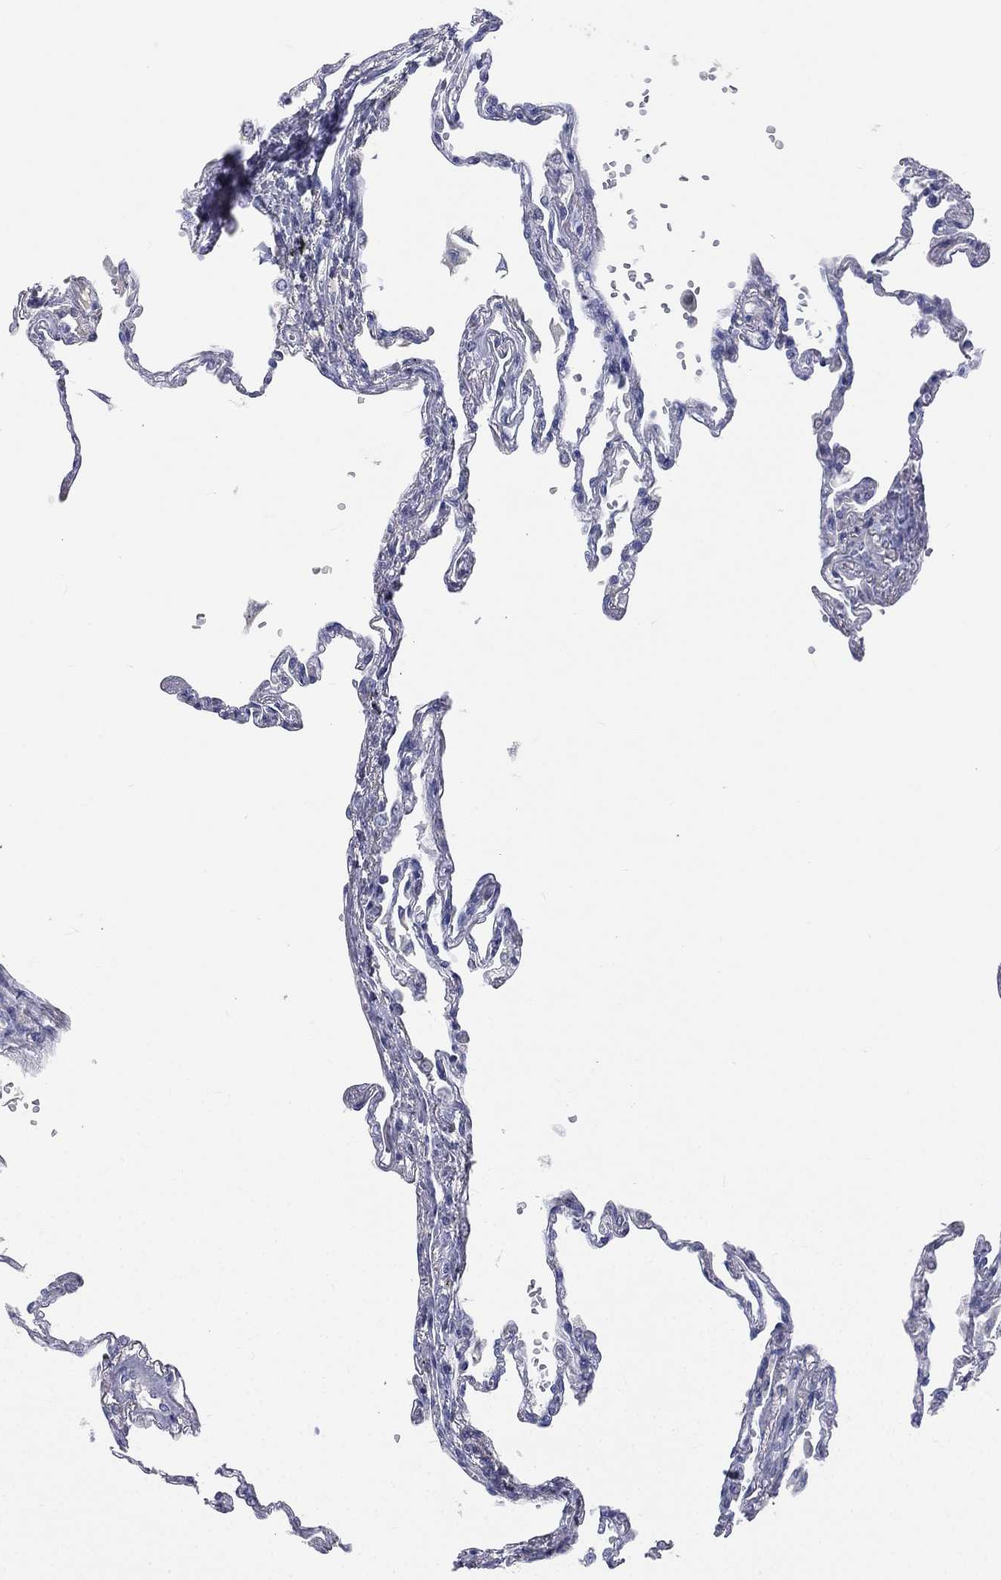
{"staining": {"intensity": "negative", "quantity": "none", "location": "none"}, "tissue": "lung", "cell_type": "Alveolar cells", "image_type": "normal", "snomed": [{"axis": "morphology", "description": "Normal tissue, NOS"}, {"axis": "topography", "description": "Lung"}], "caption": "The immunohistochemistry micrograph has no significant expression in alveolar cells of lung. Brightfield microscopy of IHC stained with DAB (3,3'-diaminobenzidine) (brown) and hematoxylin (blue), captured at high magnification.", "gene": "CD3D", "patient": {"sex": "male", "age": 78}}